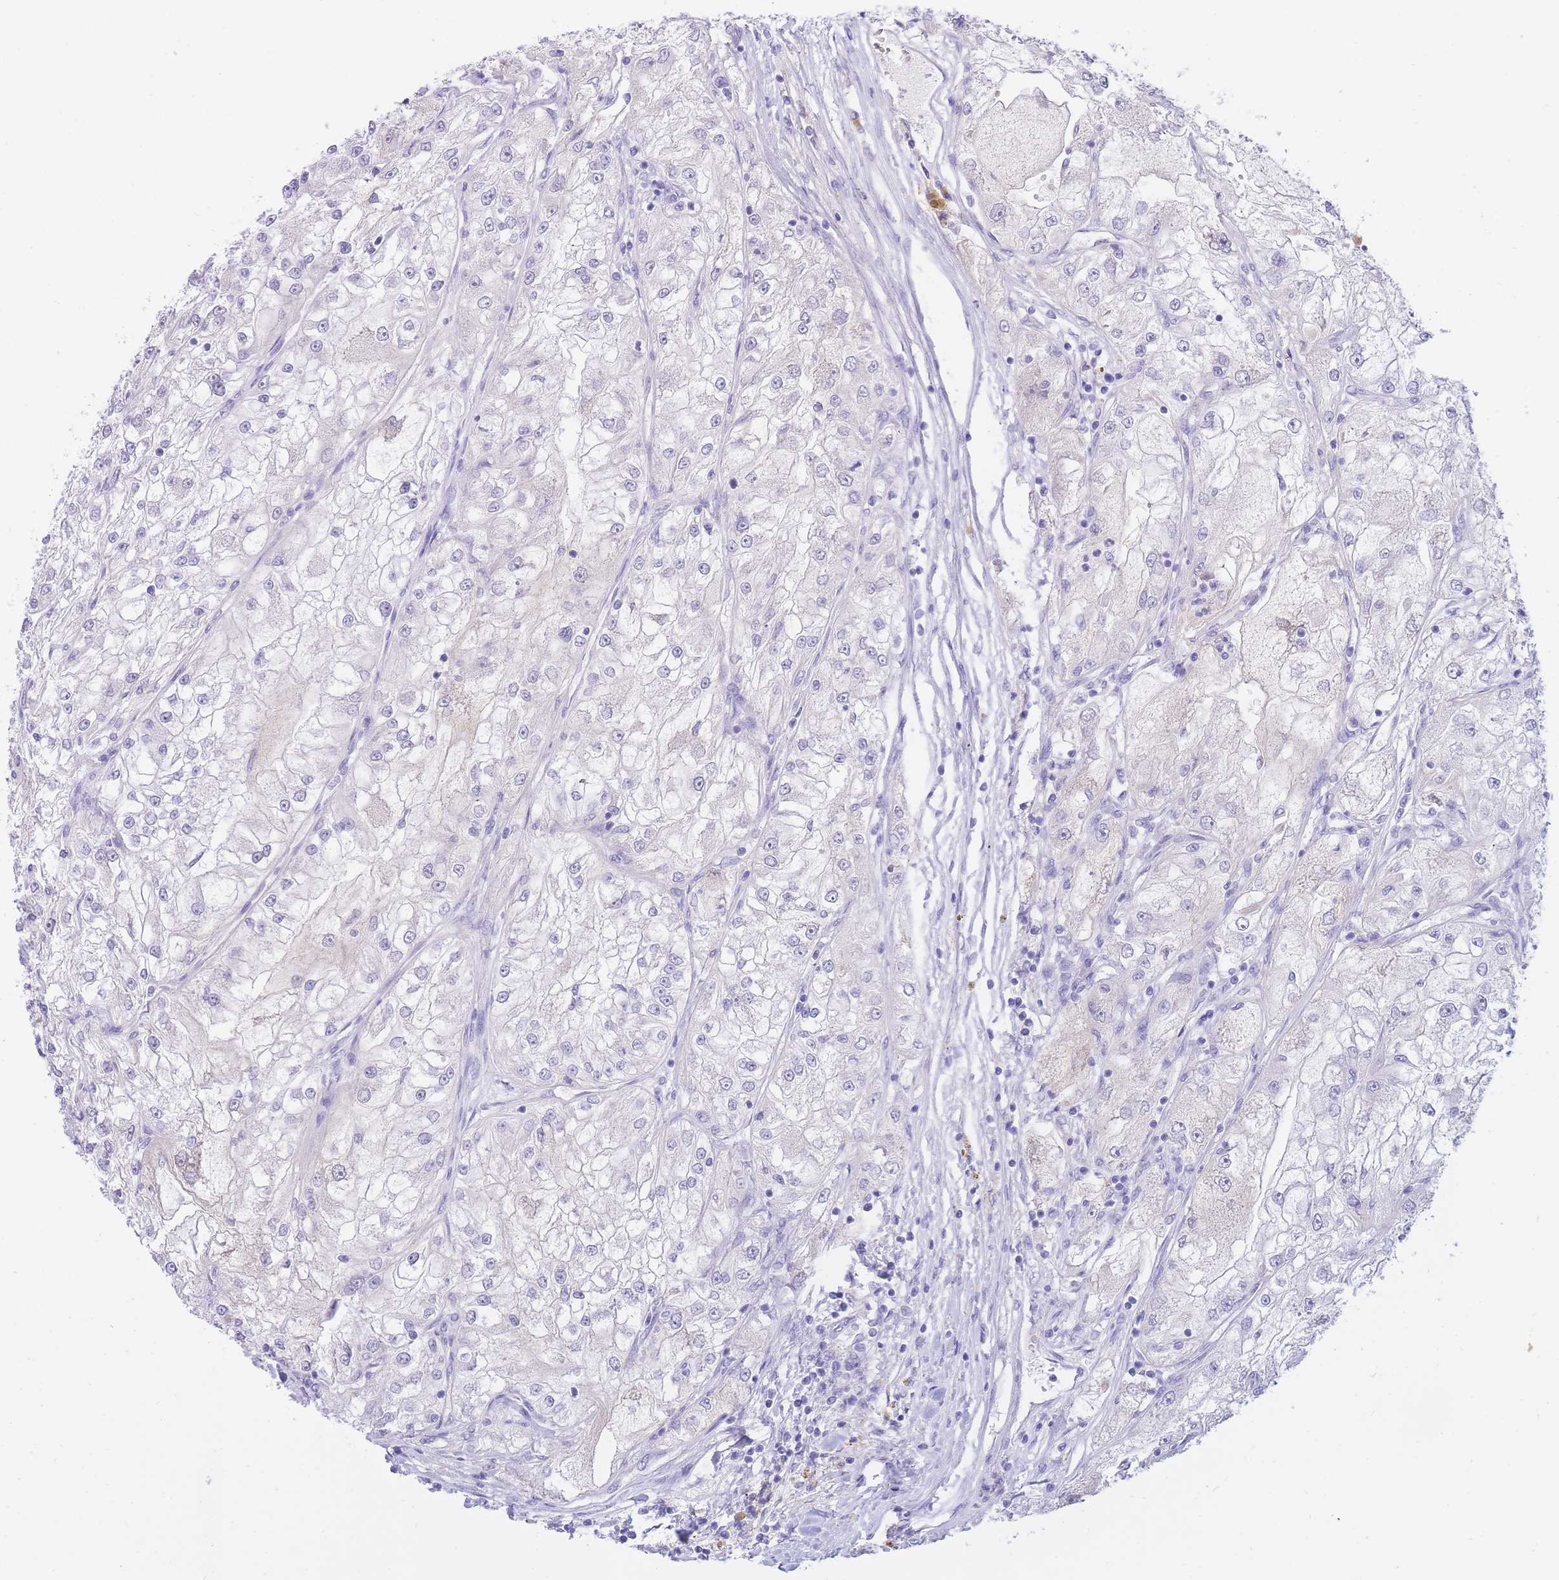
{"staining": {"intensity": "negative", "quantity": "none", "location": "none"}, "tissue": "renal cancer", "cell_type": "Tumor cells", "image_type": "cancer", "snomed": [{"axis": "morphology", "description": "Adenocarcinoma, NOS"}, {"axis": "topography", "description": "Kidney"}], "caption": "Adenocarcinoma (renal) was stained to show a protein in brown. There is no significant staining in tumor cells.", "gene": "SULT1A1", "patient": {"sex": "female", "age": 72}}